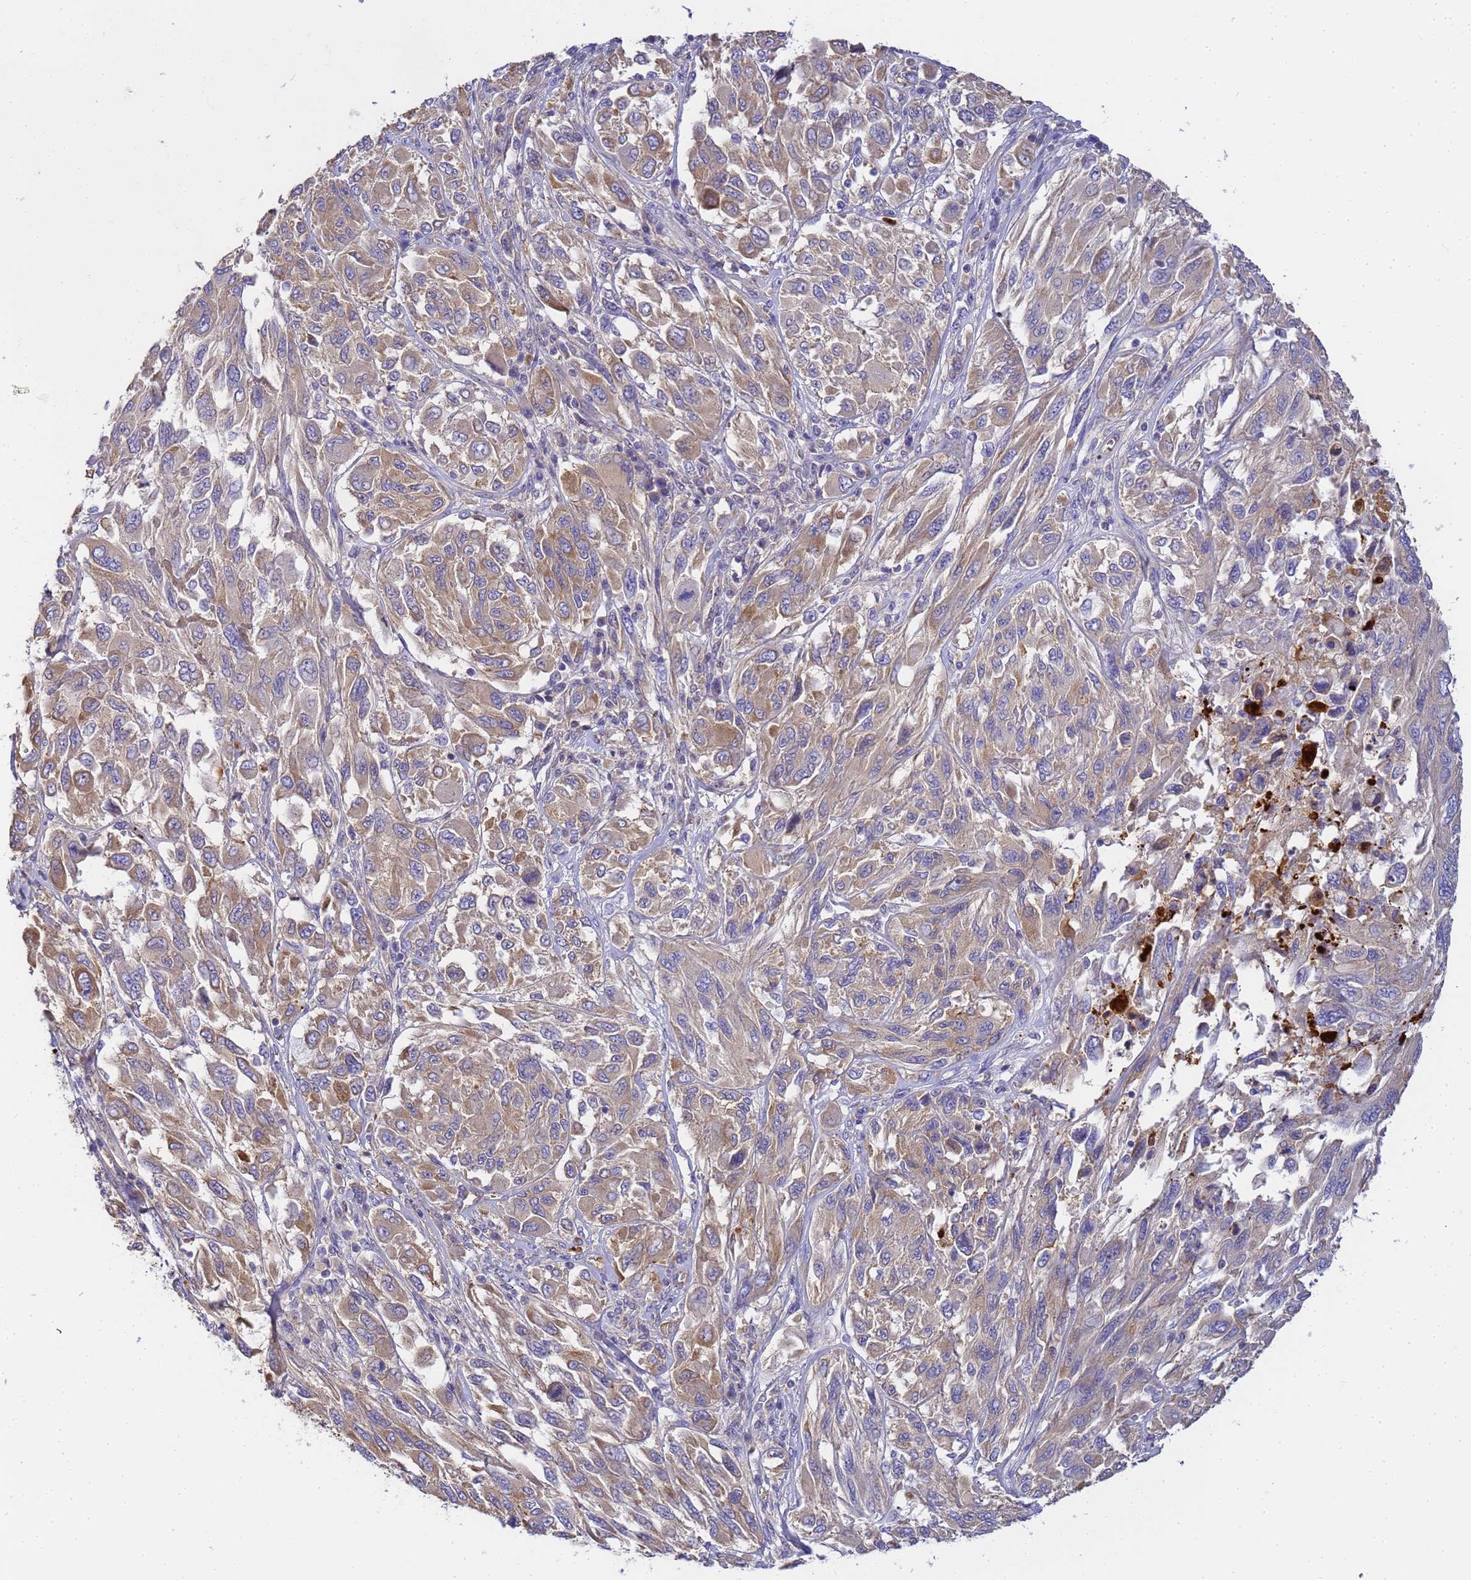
{"staining": {"intensity": "weak", "quantity": "25%-75%", "location": "cytoplasmic/membranous"}, "tissue": "melanoma", "cell_type": "Tumor cells", "image_type": "cancer", "snomed": [{"axis": "morphology", "description": "Malignant melanoma, NOS"}, {"axis": "topography", "description": "Skin"}], "caption": "Protein staining exhibits weak cytoplasmic/membranous staining in about 25%-75% of tumor cells in melanoma. (DAB (3,3'-diaminobenzidine) IHC with brightfield microscopy, high magnification).", "gene": "MYL12A", "patient": {"sex": "female", "age": 91}}